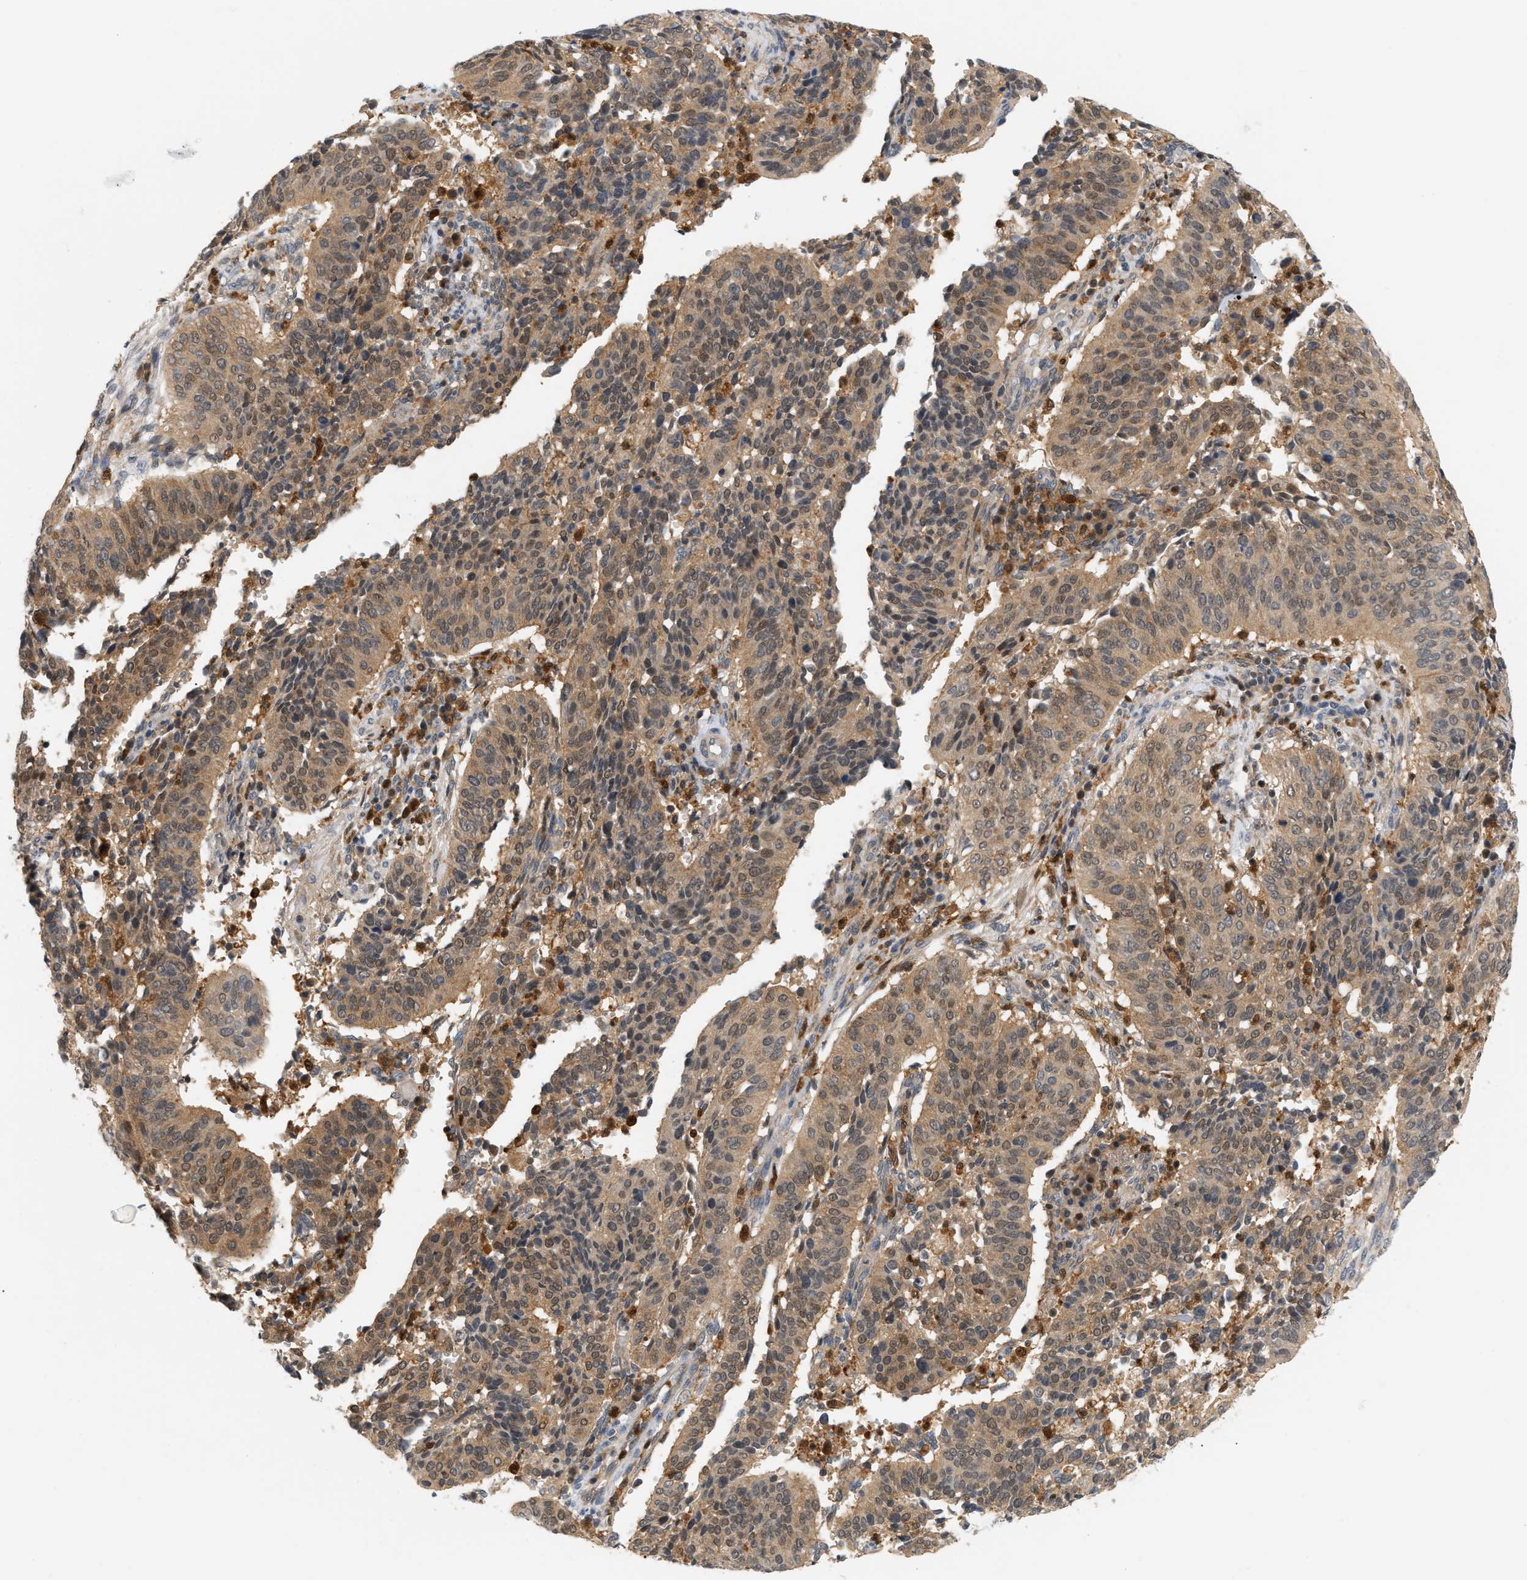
{"staining": {"intensity": "moderate", "quantity": ">75%", "location": "cytoplasmic/membranous"}, "tissue": "cervical cancer", "cell_type": "Tumor cells", "image_type": "cancer", "snomed": [{"axis": "morphology", "description": "Normal tissue, NOS"}, {"axis": "morphology", "description": "Squamous cell carcinoma, NOS"}, {"axis": "topography", "description": "Cervix"}], "caption": "A medium amount of moderate cytoplasmic/membranous staining is appreciated in approximately >75% of tumor cells in squamous cell carcinoma (cervical) tissue.", "gene": "PYCARD", "patient": {"sex": "female", "age": 39}}